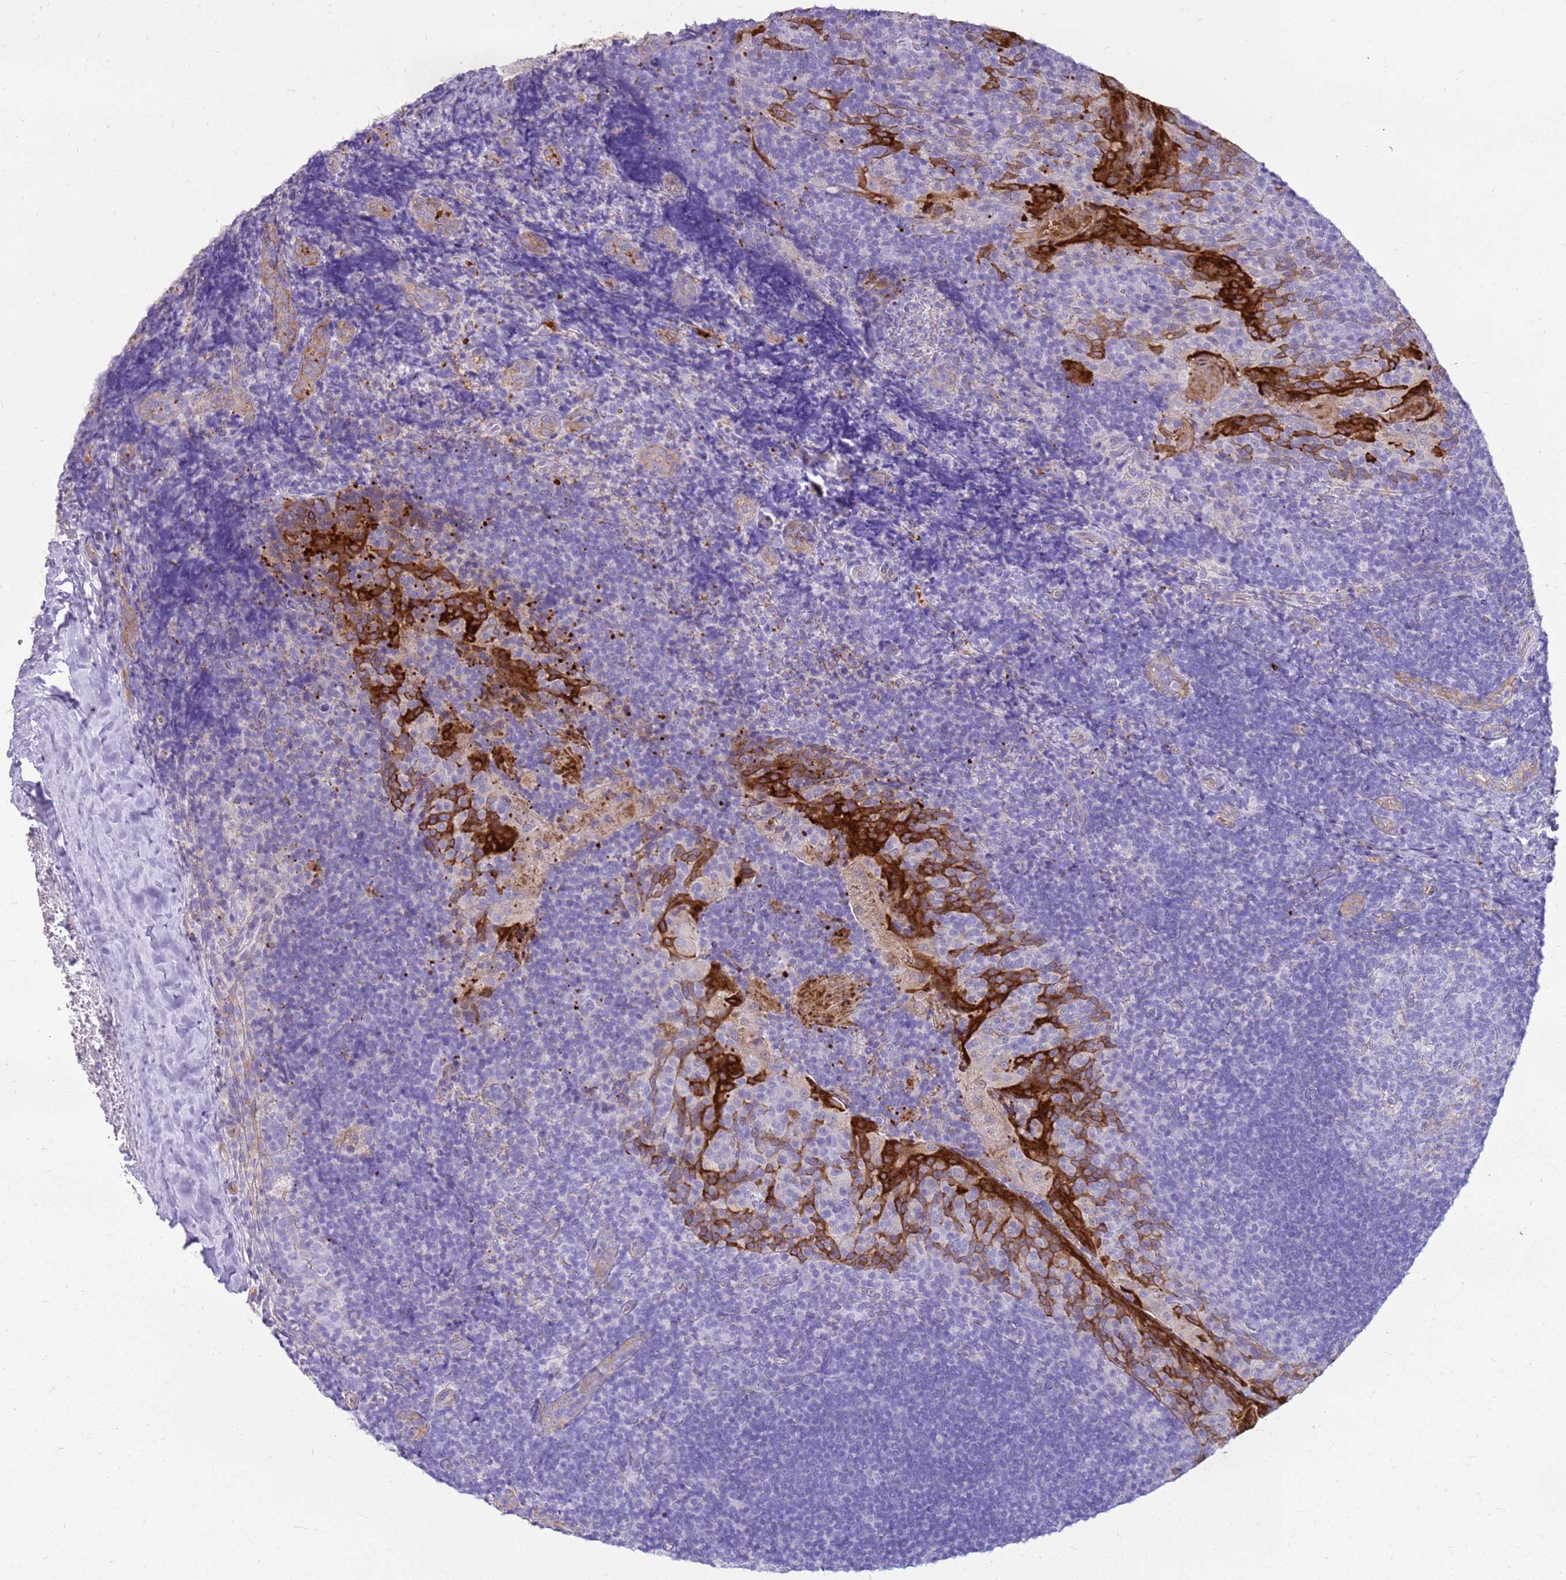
{"staining": {"intensity": "negative", "quantity": "none", "location": "none"}, "tissue": "tonsil", "cell_type": "Germinal center cells", "image_type": "normal", "snomed": [{"axis": "morphology", "description": "Normal tissue, NOS"}, {"axis": "topography", "description": "Tonsil"}], "caption": "The IHC photomicrograph has no significant positivity in germinal center cells of tonsil. Nuclei are stained in blue.", "gene": "HSPB1", "patient": {"sex": "male", "age": 17}}